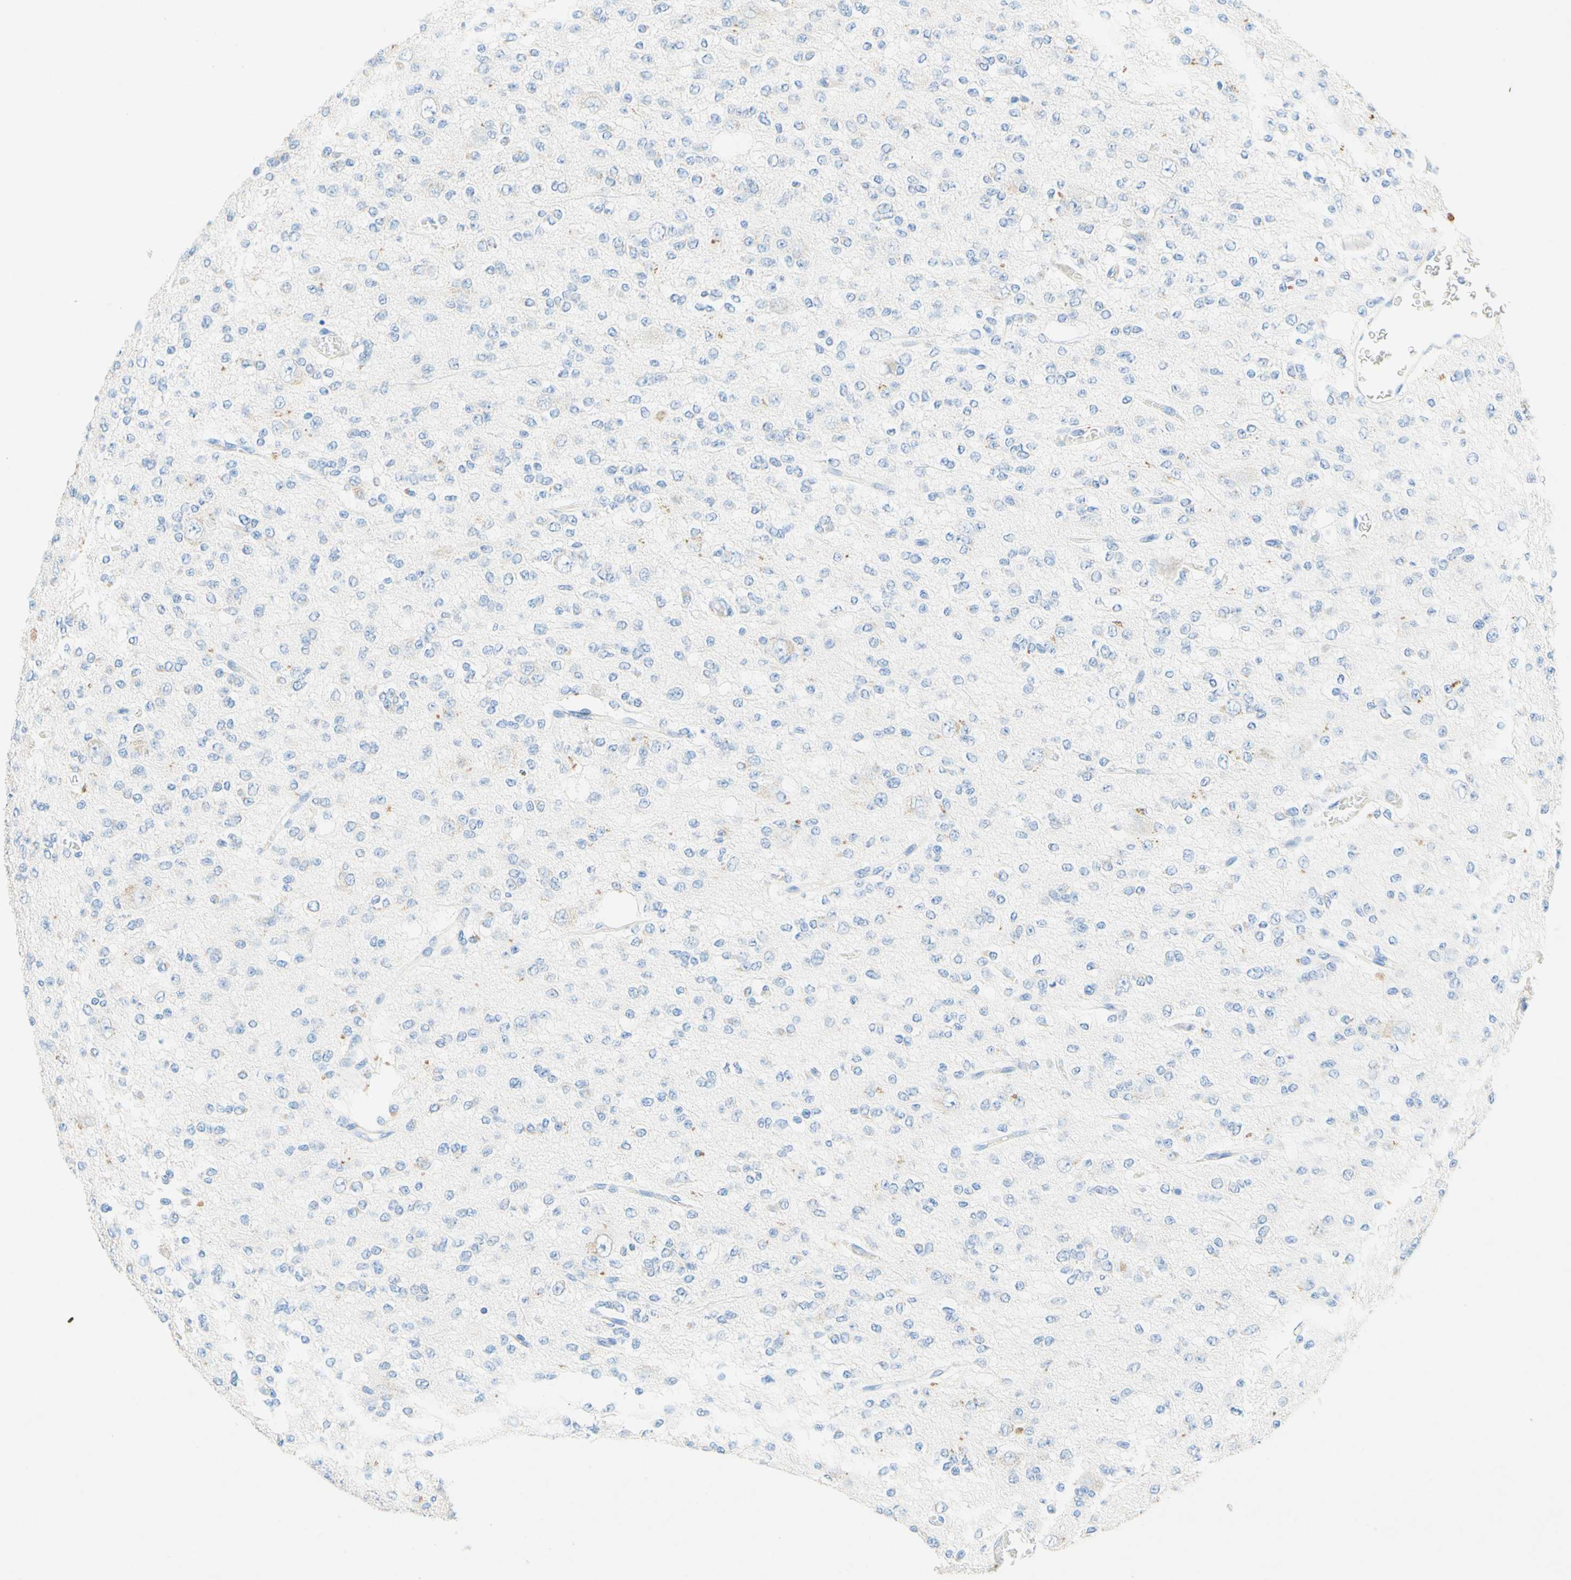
{"staining": {"intensity": "negative", "quantity": "none", "location": "none"}, "tissue": "glioma", "cell_type": "Tumor cells", "image_type": "cancer", "snomed": [{"axis": "morphology", "description": "Glioma, malignant, Low grade"}, {"axis": "topography", "description": "Brain"}], "caption": "Tumor cells show no significant expression in glioma. The staining was performed using DAB to visualize the protein expression in brown, while the nuclei were stained in blue with hematoxylin (Magnification: 20x).", "gene": "SLC46A1", "patient": {"sex": "male", "age": 38}}